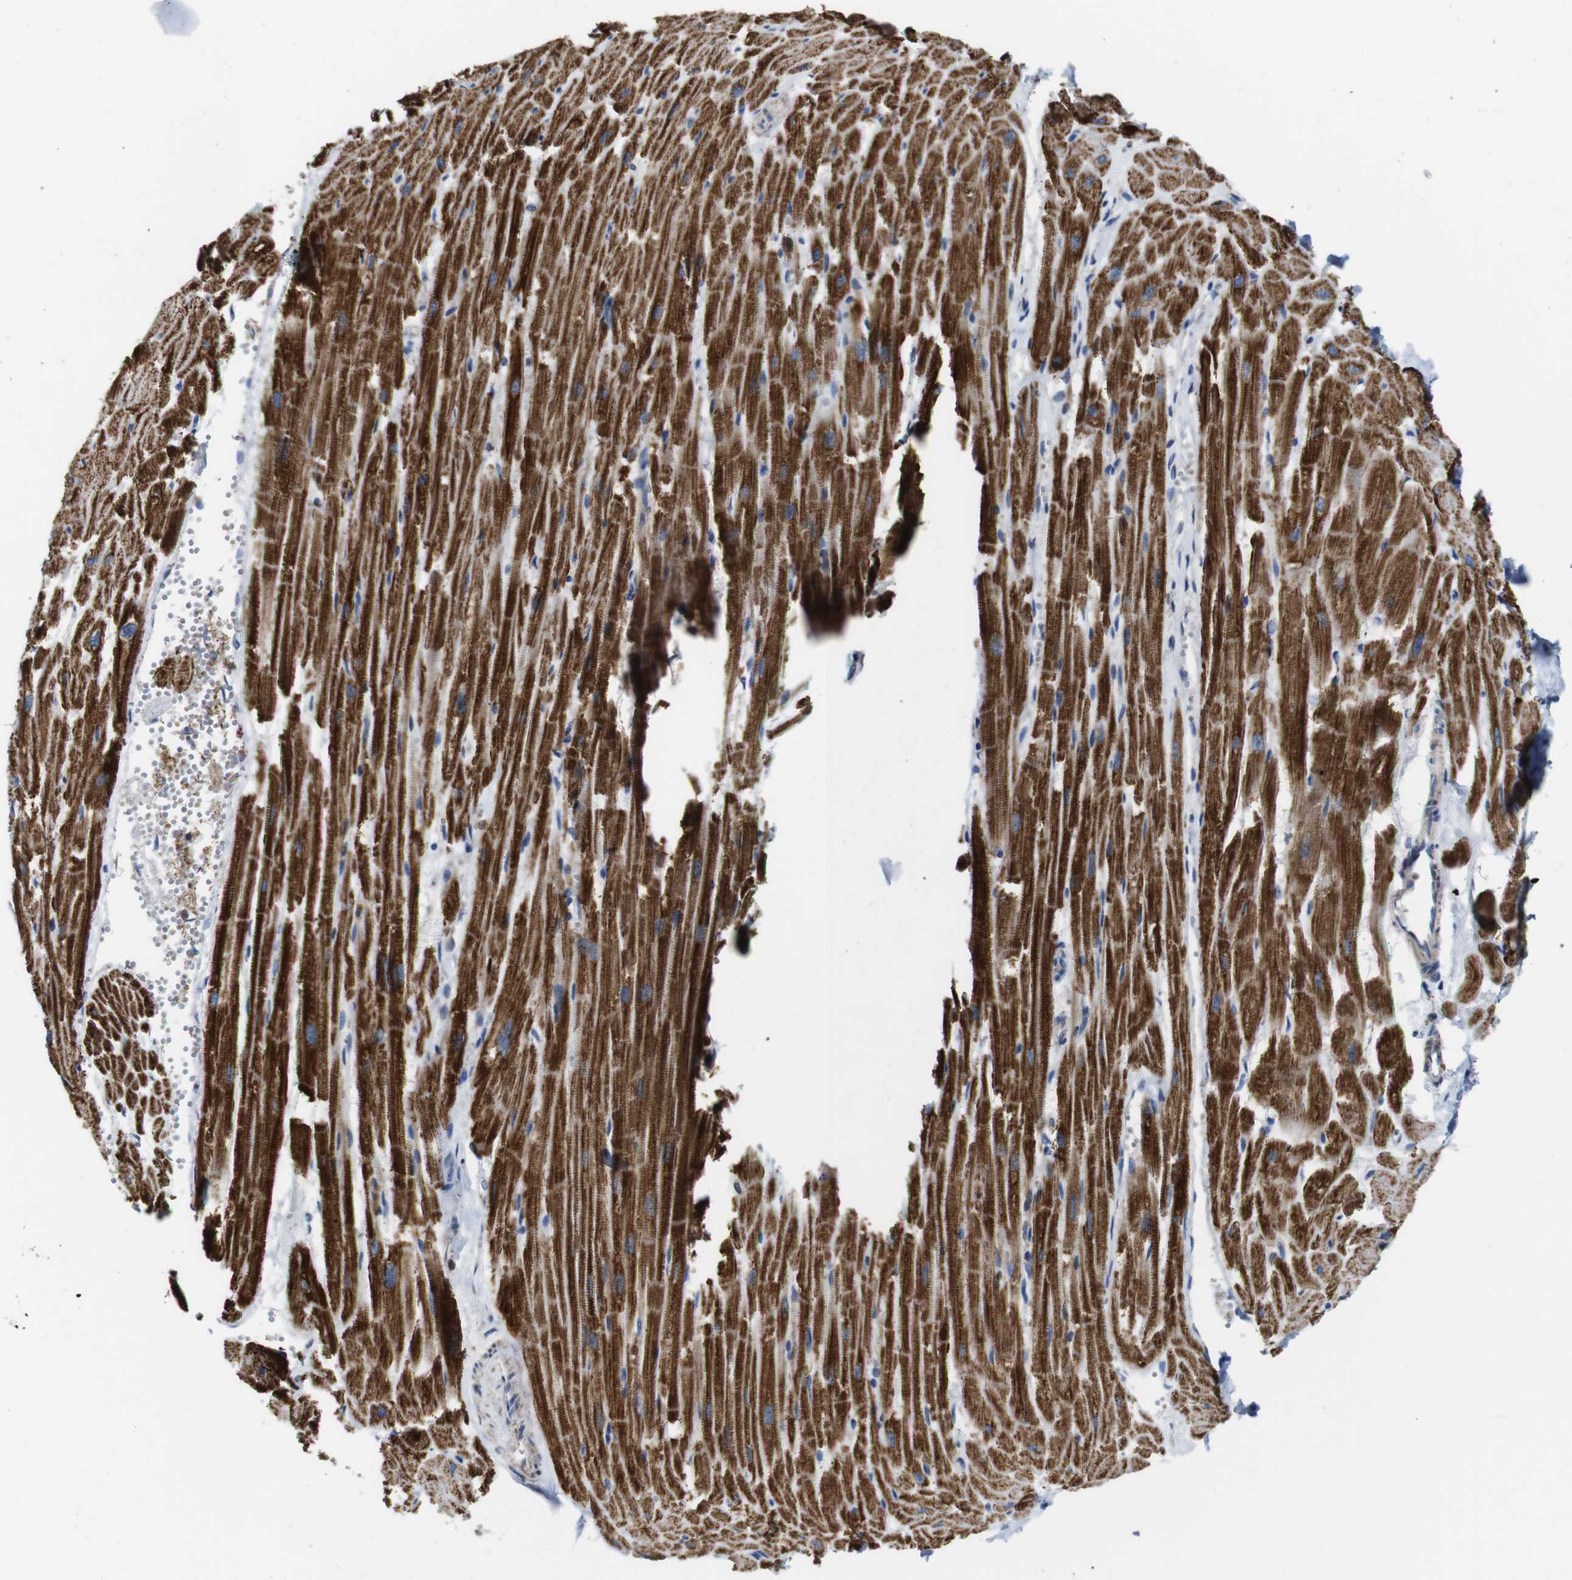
{"staining": {"intensity": "strong", "quantity": ">75%", "location": "cytoplasmic/membranous"}, "tissue": "heart muscle", "cell_type": "Cardiomyocytes", "image_type": "normal", "snomed": [{"axis": "morphology", "description": "Normal tissue, NOS"}, {"axis": "topography", "description": "Heart"}], "caption": "DAB immunohistochemical staining of normal heart muscle demonstrates strong cytoplasmic/membranous protein positivity in approximately >75% of cardiomyocytes.", "gene": "PDCD1LG2", "patient": {"sex": "female", "age": 19}}